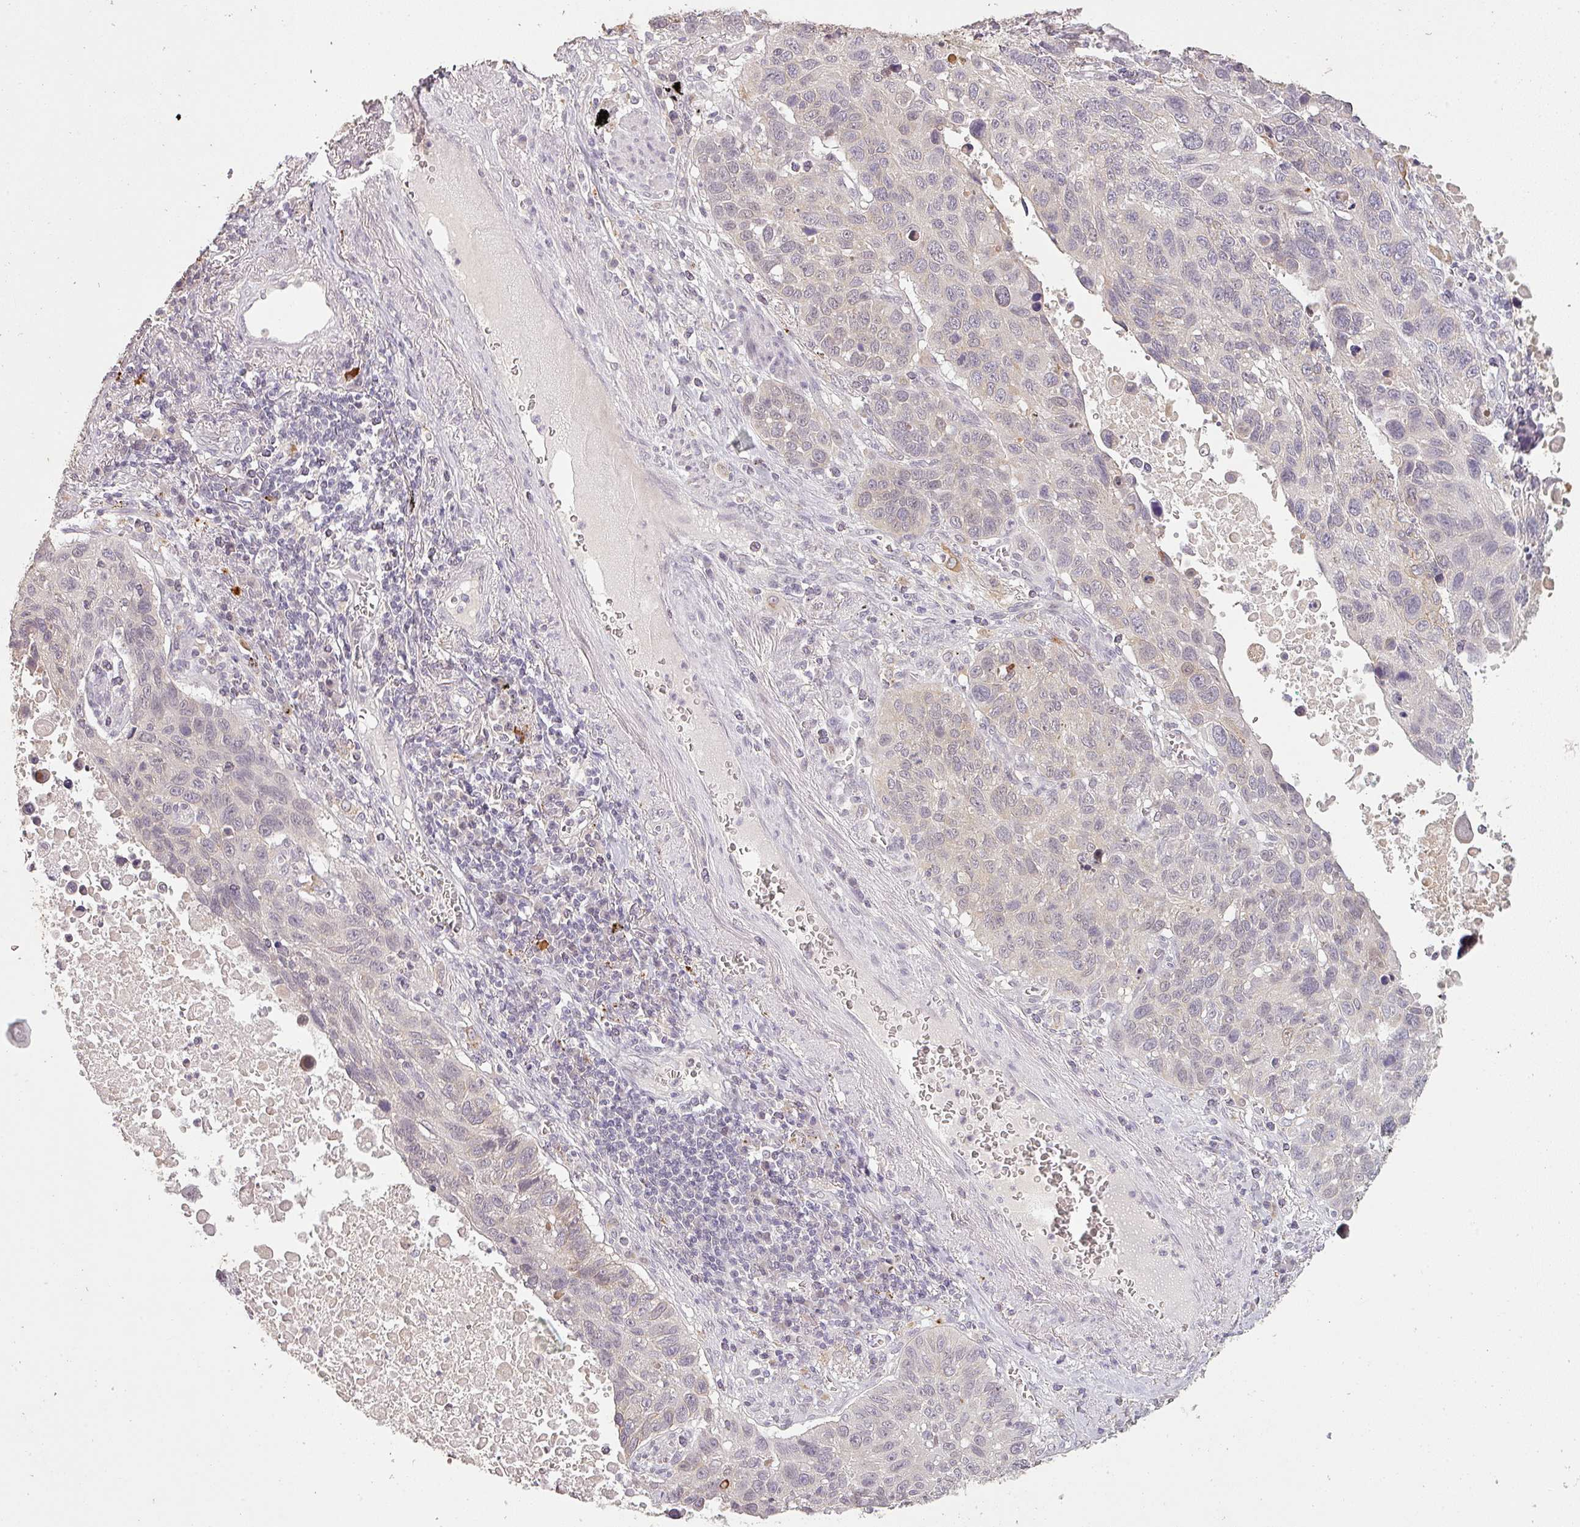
{"staining": {"intensity": "weak", "quantity": "<25%", "location": "cytoplasmic/membranous"}, "tissue": "lung cancer", "cell_type": "Tumor cells", "image_type": "cancer", "snomed": [{"axis": "morphology", "description": "Squamous cell carcinoma, NOS"}, {"axis": "topography", "description": "Lung"}], "caption": "Tumor cells are negative for brown protein staining in squamous cell carcinoma (lung). (Immunohistochemistry, brightfield microscopy, high magnification).", "gene": "LYPLA1", "patient": {"sex": "male", "age": 66}}